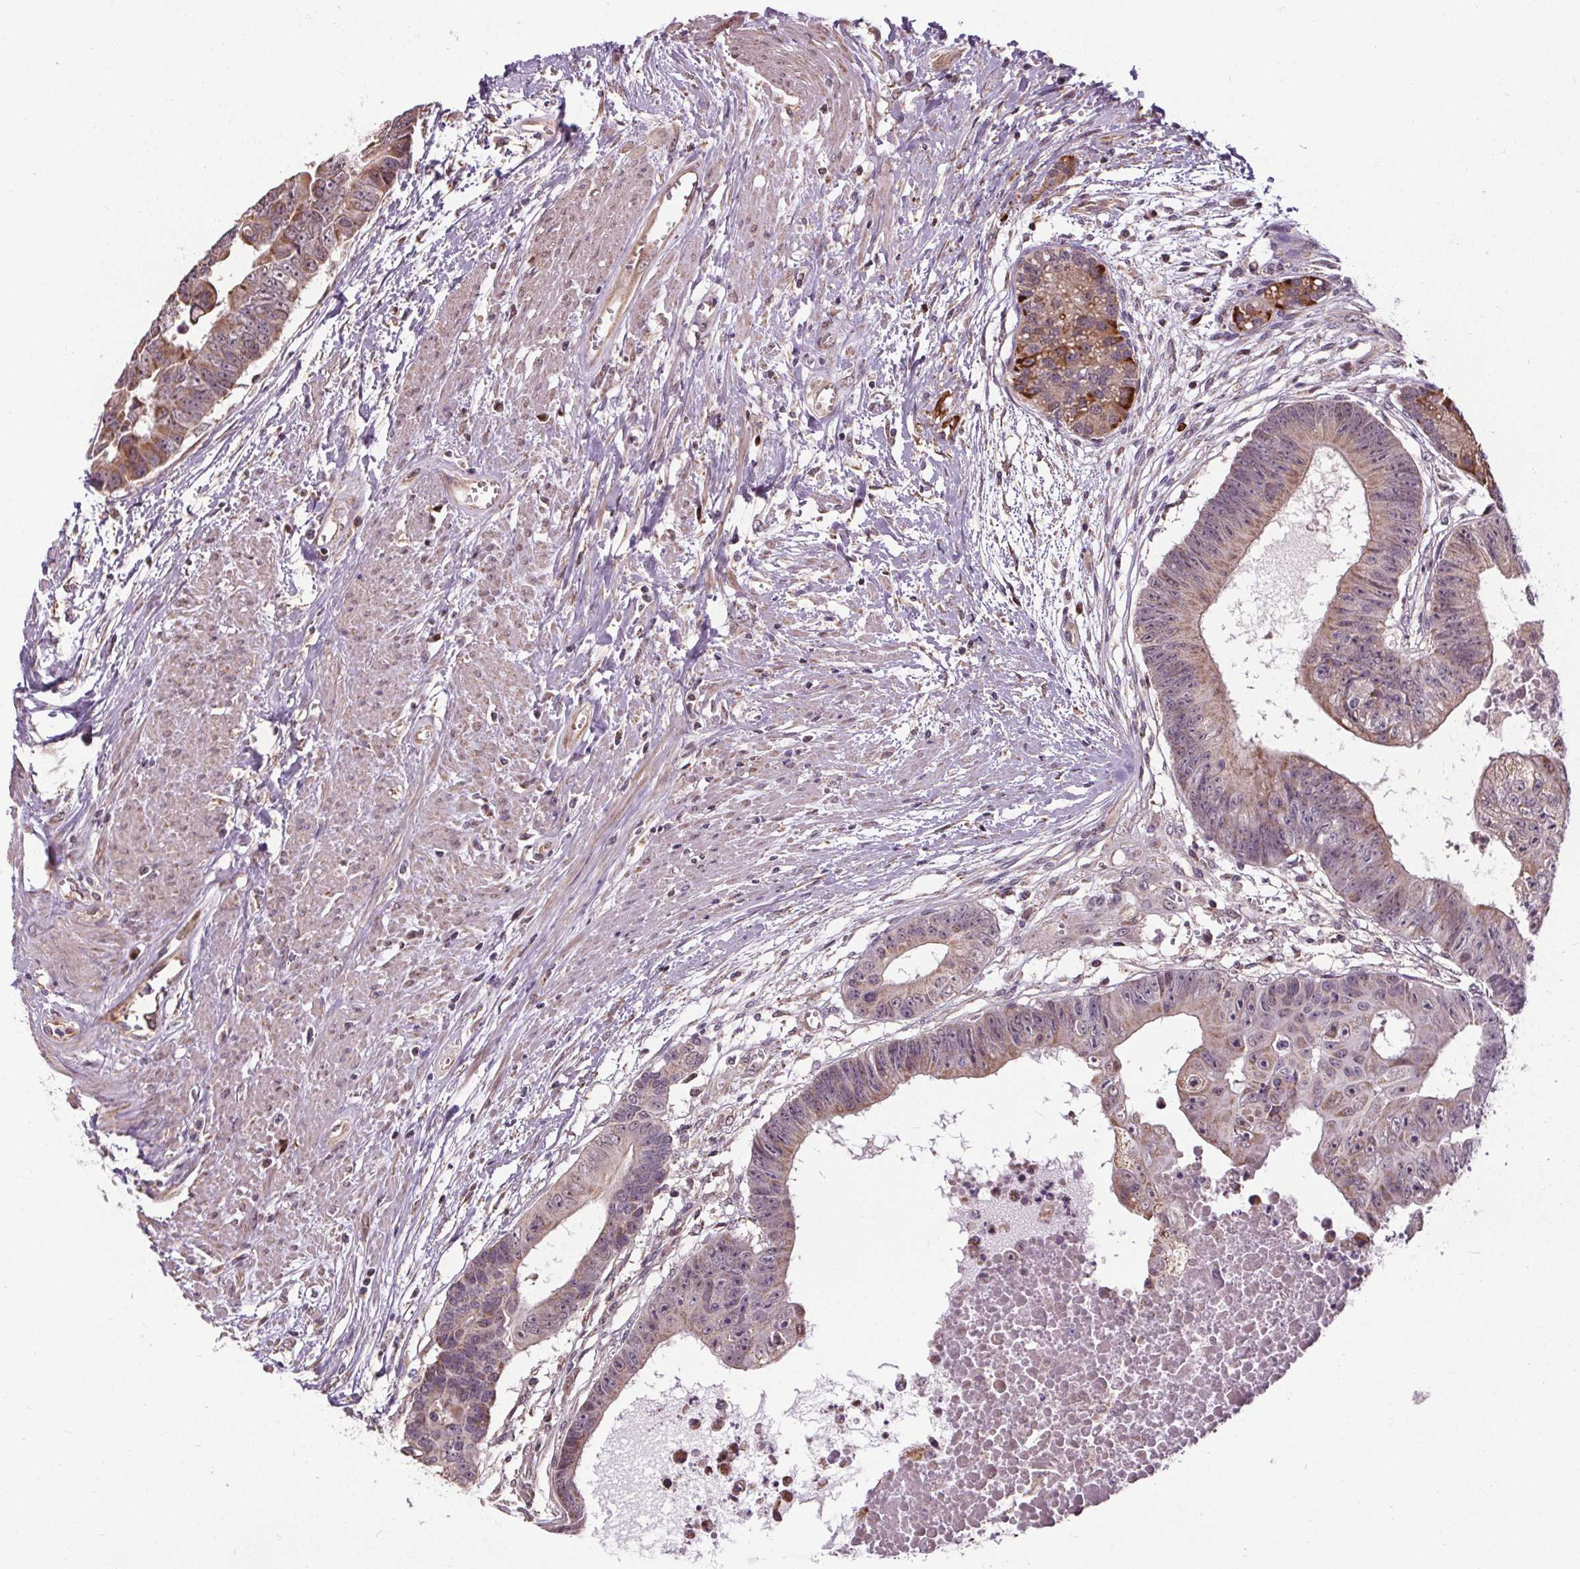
{"staining": {"intensity": "moderate", "quantity": "<25%", "location": "cytoplasmic/membranous"}, "tissue": "colorectal cancer", "cell_type": "Tumor cells", "image_type": "cancer", "snomed": [{"axis": "morphology", "description": "Adenocarcinoma, NOS"}, {"axis": "topography", "description": "Rectum"}], "caption": "This histopathology image reveals immunohistochemistry staining of colorectal adenocarcinoma, with low moderate cytoplasmic/membranous positivity in approximately <25% of tumor cells.", "gene": "ZNF548", "patient": {"sex": "male", "age": 63}}